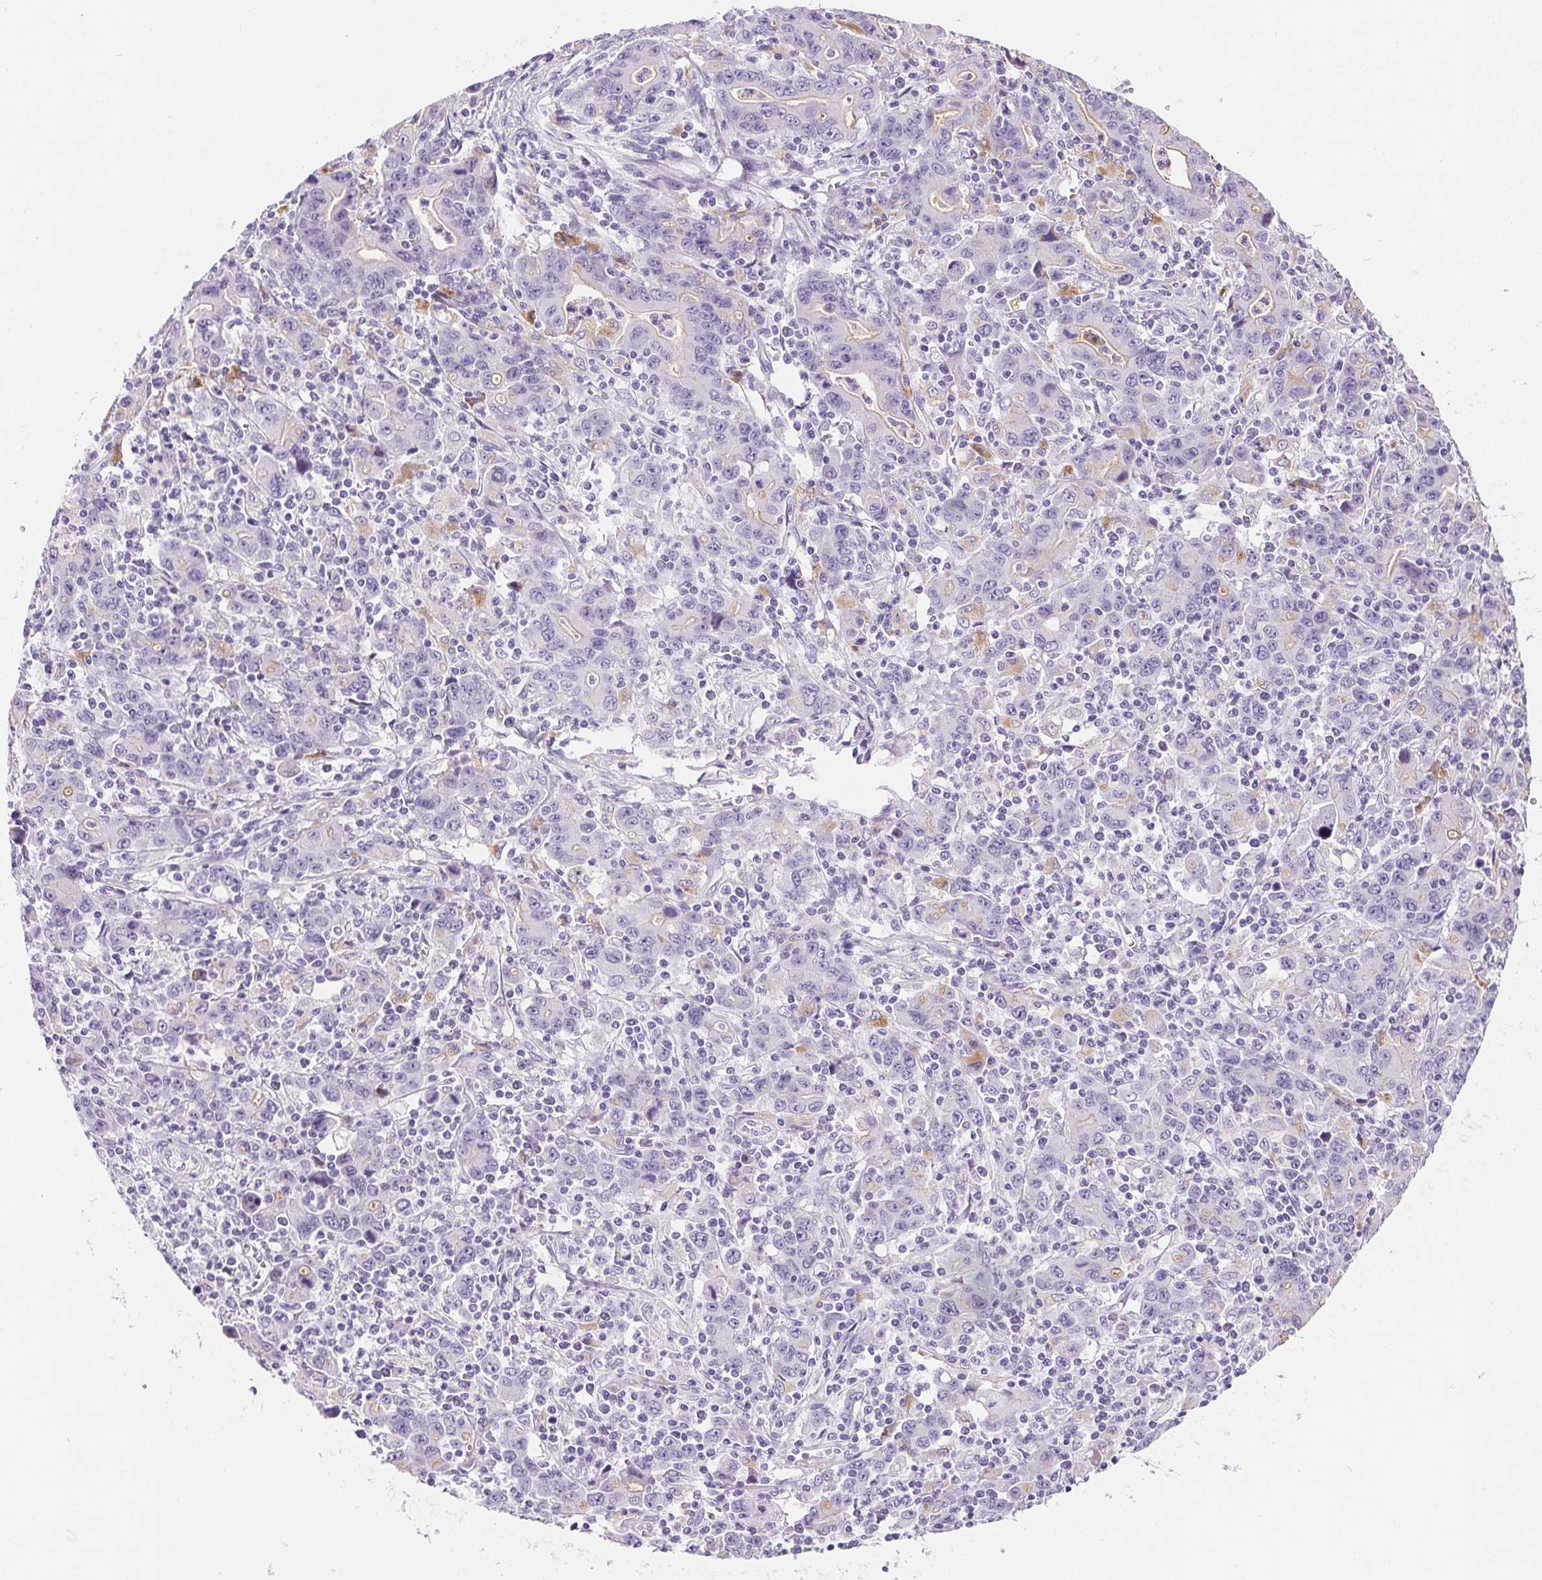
{"staining": {"intensity": "negative", "quantity": "none", "location": "none"}, "tissue": "stomach cancer", "cell_type": "Tumor cells", "image_type": "cancer", "snomed": [{"axis": "morphology", "description": "Adenocarcinoma, NOS"}, {"axis": "topography", "description": "Stomach, upper"}], "caption": "IHC photomicrograph of human stomach cancer stained for a protein (brown), which demonstrates no staining in tumor cells.", "gene": "AQP5", "patient": {"sex": "male", "age": 69}}